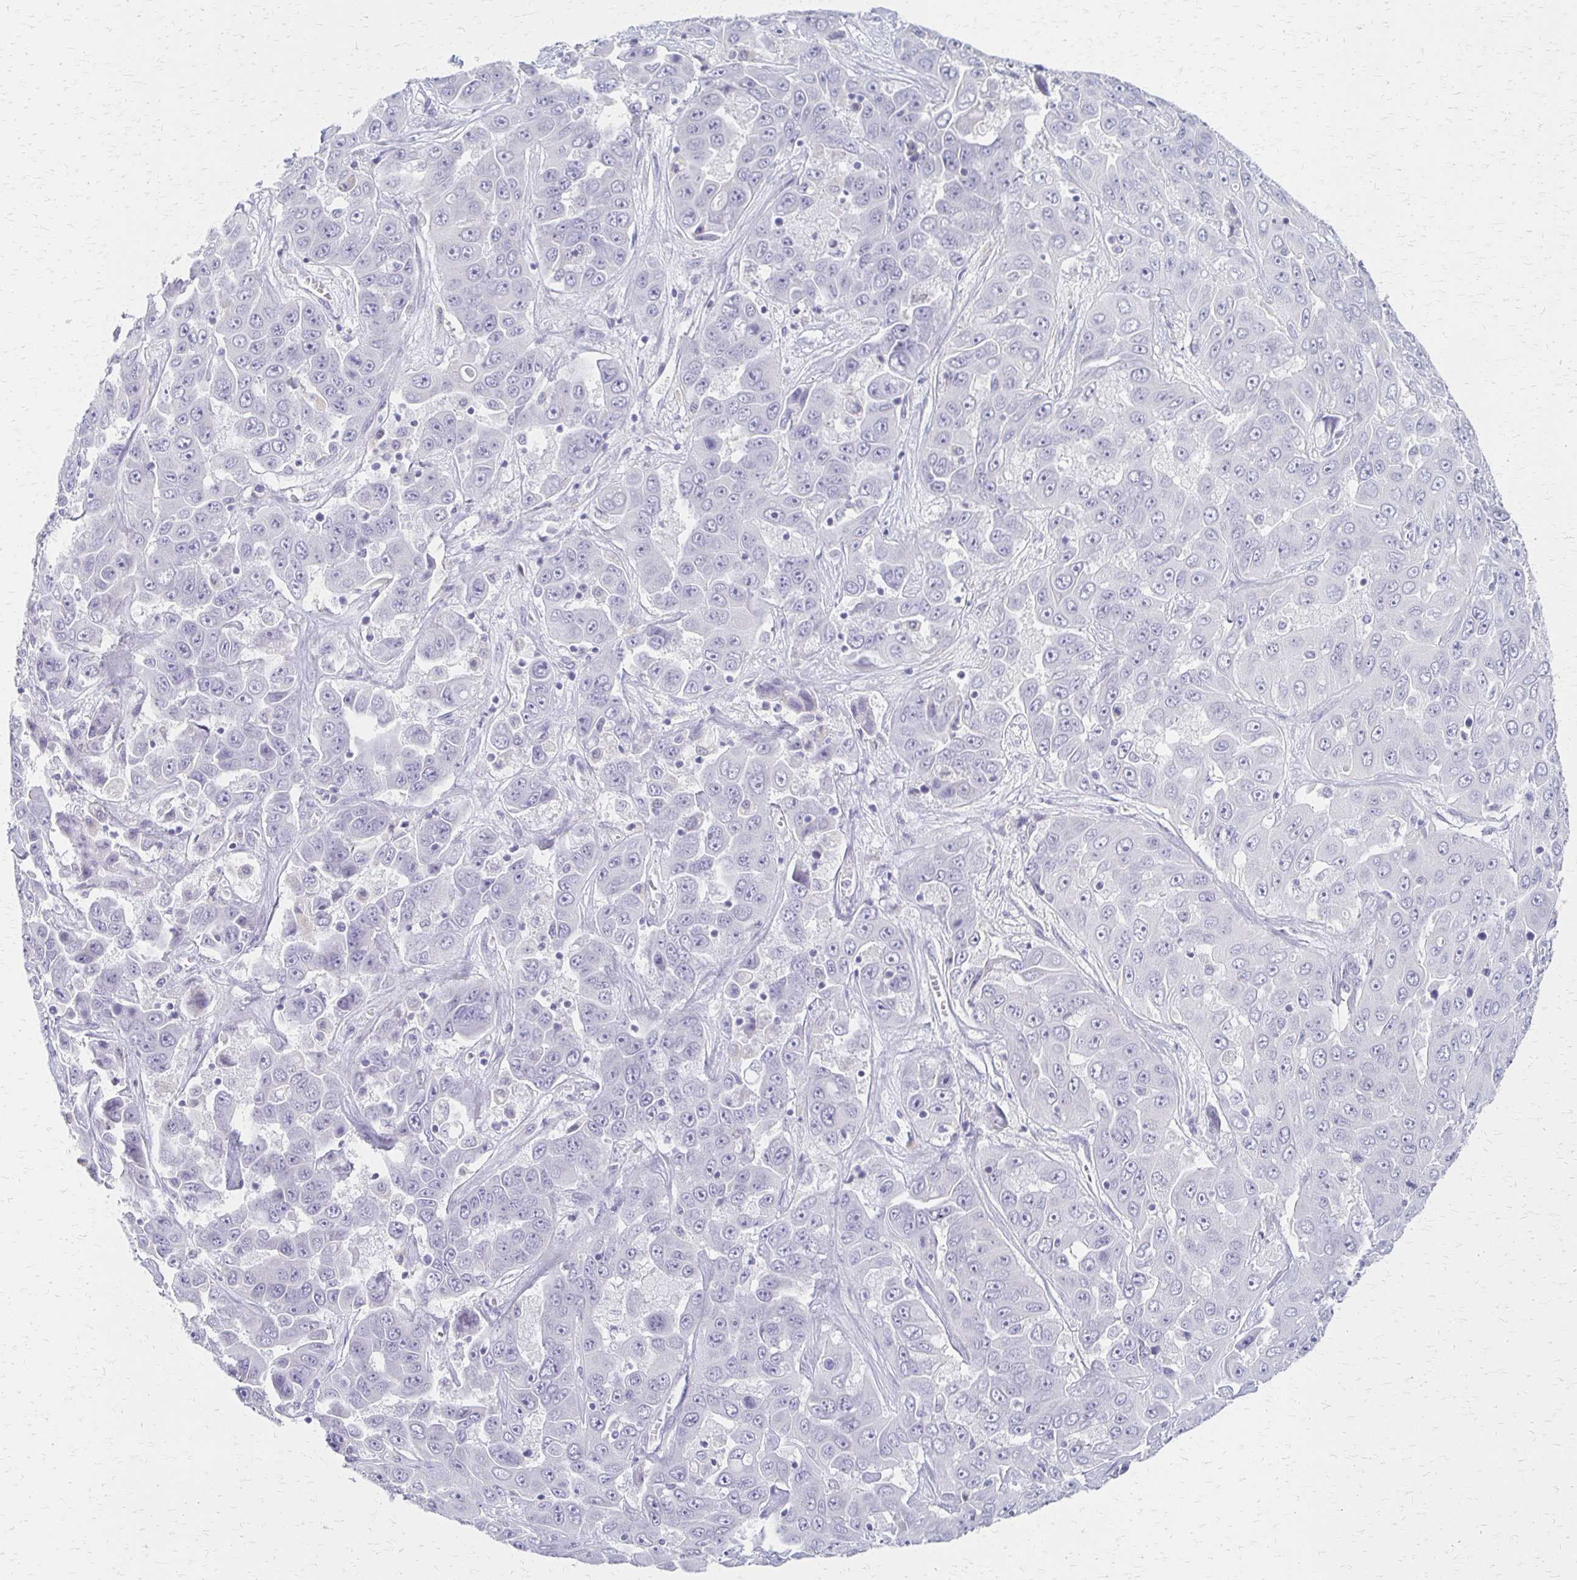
{"staining": {"intensity": "negative", "quantity": "none", "location": "none"}, "tissue": "liver cancer", "cell_type": "Tumor cells", "image_type": "cancer", "snomed": [{"axis": "morphology", "description": "Cholangiocarcinoma"}, {"axis": "topography", "description": "Liver"}], "caption": "The immunohistochemistry (IHC) photomicrograph has no significant staining in tumor cells of liver cancer tissue.", "gene": "IVL", "patient": {"sex": "female", "age": 52}}